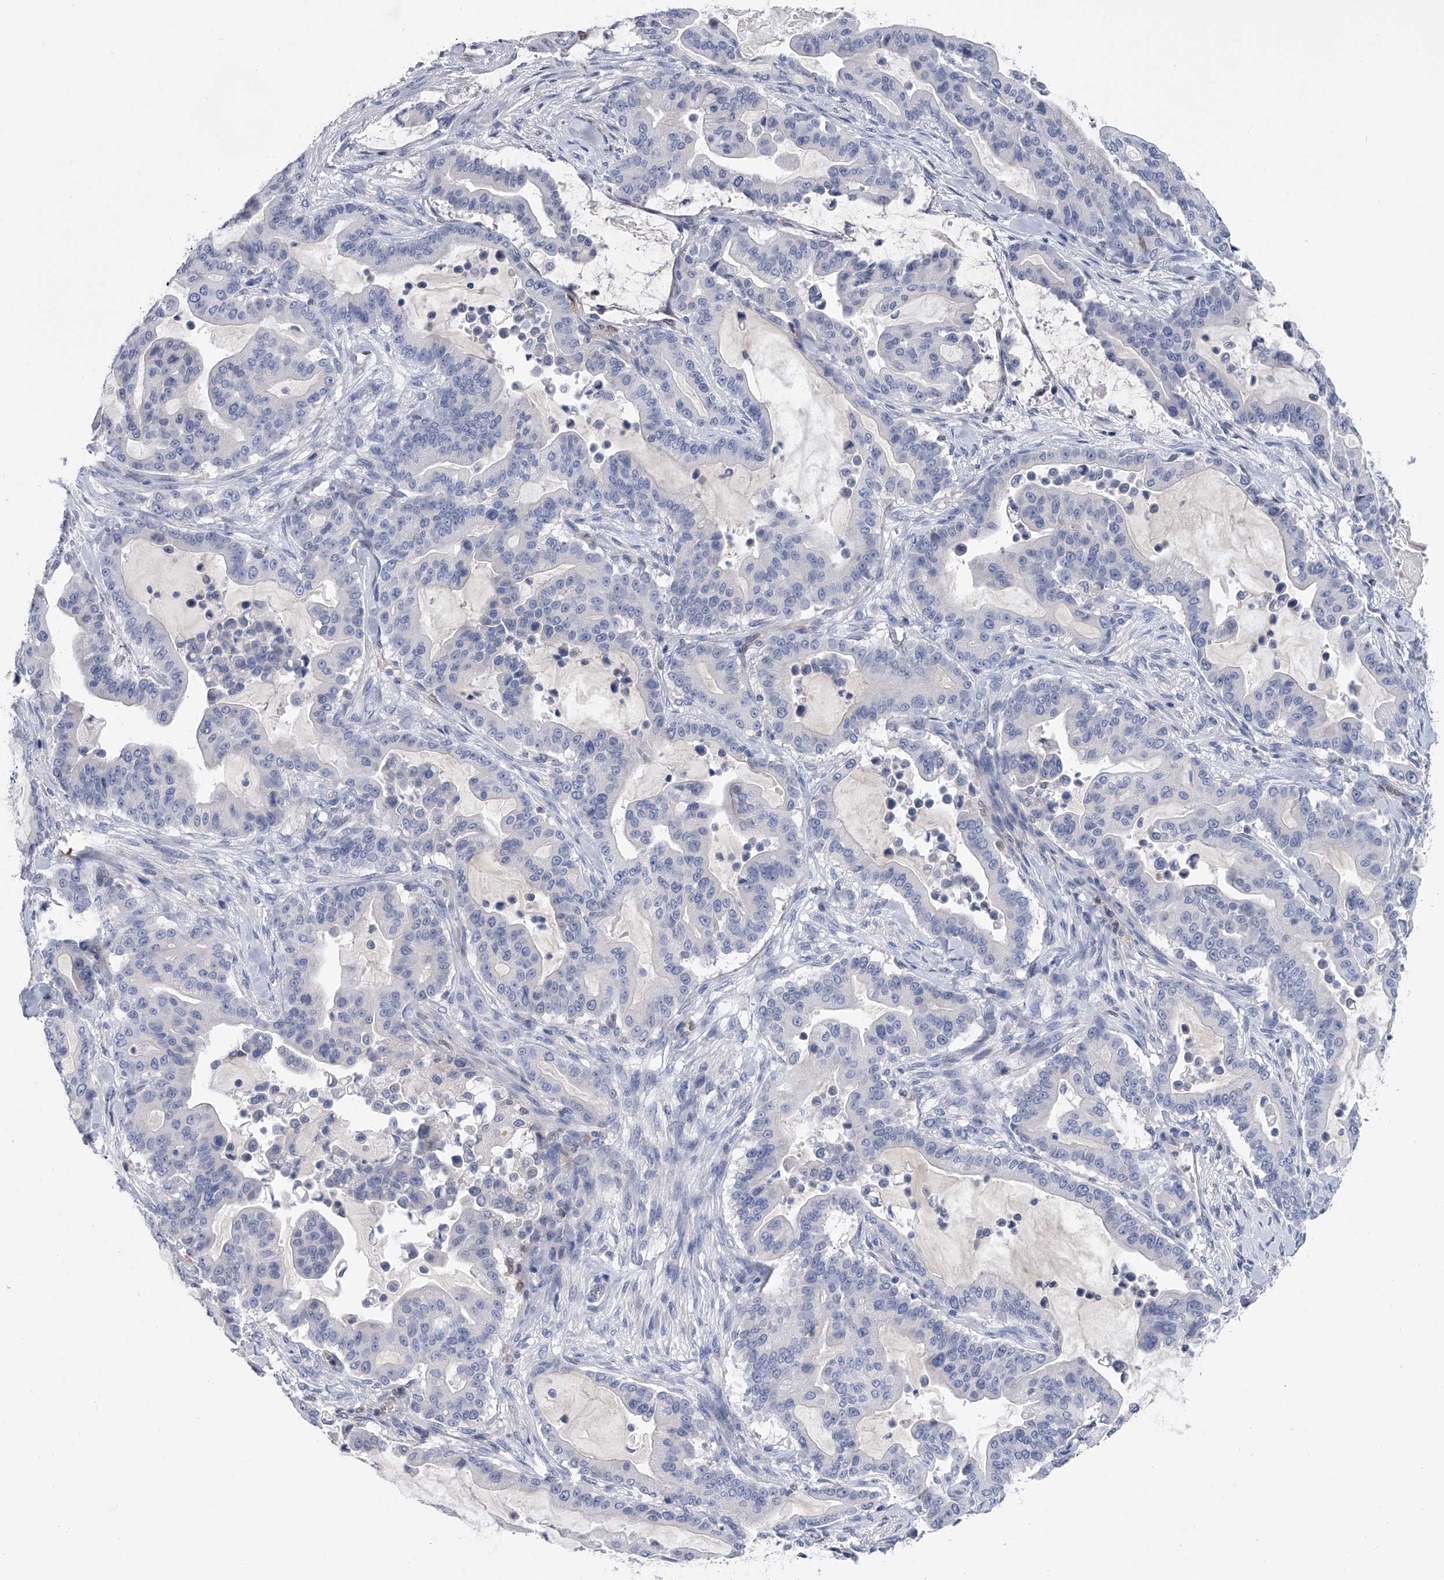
{"staining": {"intensity": "negative", "quantity": "none", "location": "none"}, "tissue": "pancreatic cancer", "cell_type": "Tumor cells", "image_type": "cancer", "snomed": [{"axis": "morphology", "description": "Adenocarcinoma, NOS"}, {"axis": "topography", "description": "Pancreas"}], "caption": "Adenocarcinoma (pancreatic) was stained to show a protein in brown. There is no significant positivity in tumor cells.", "gene": "SERPINB9", "patient": {"sex": "male", "age": 63}}